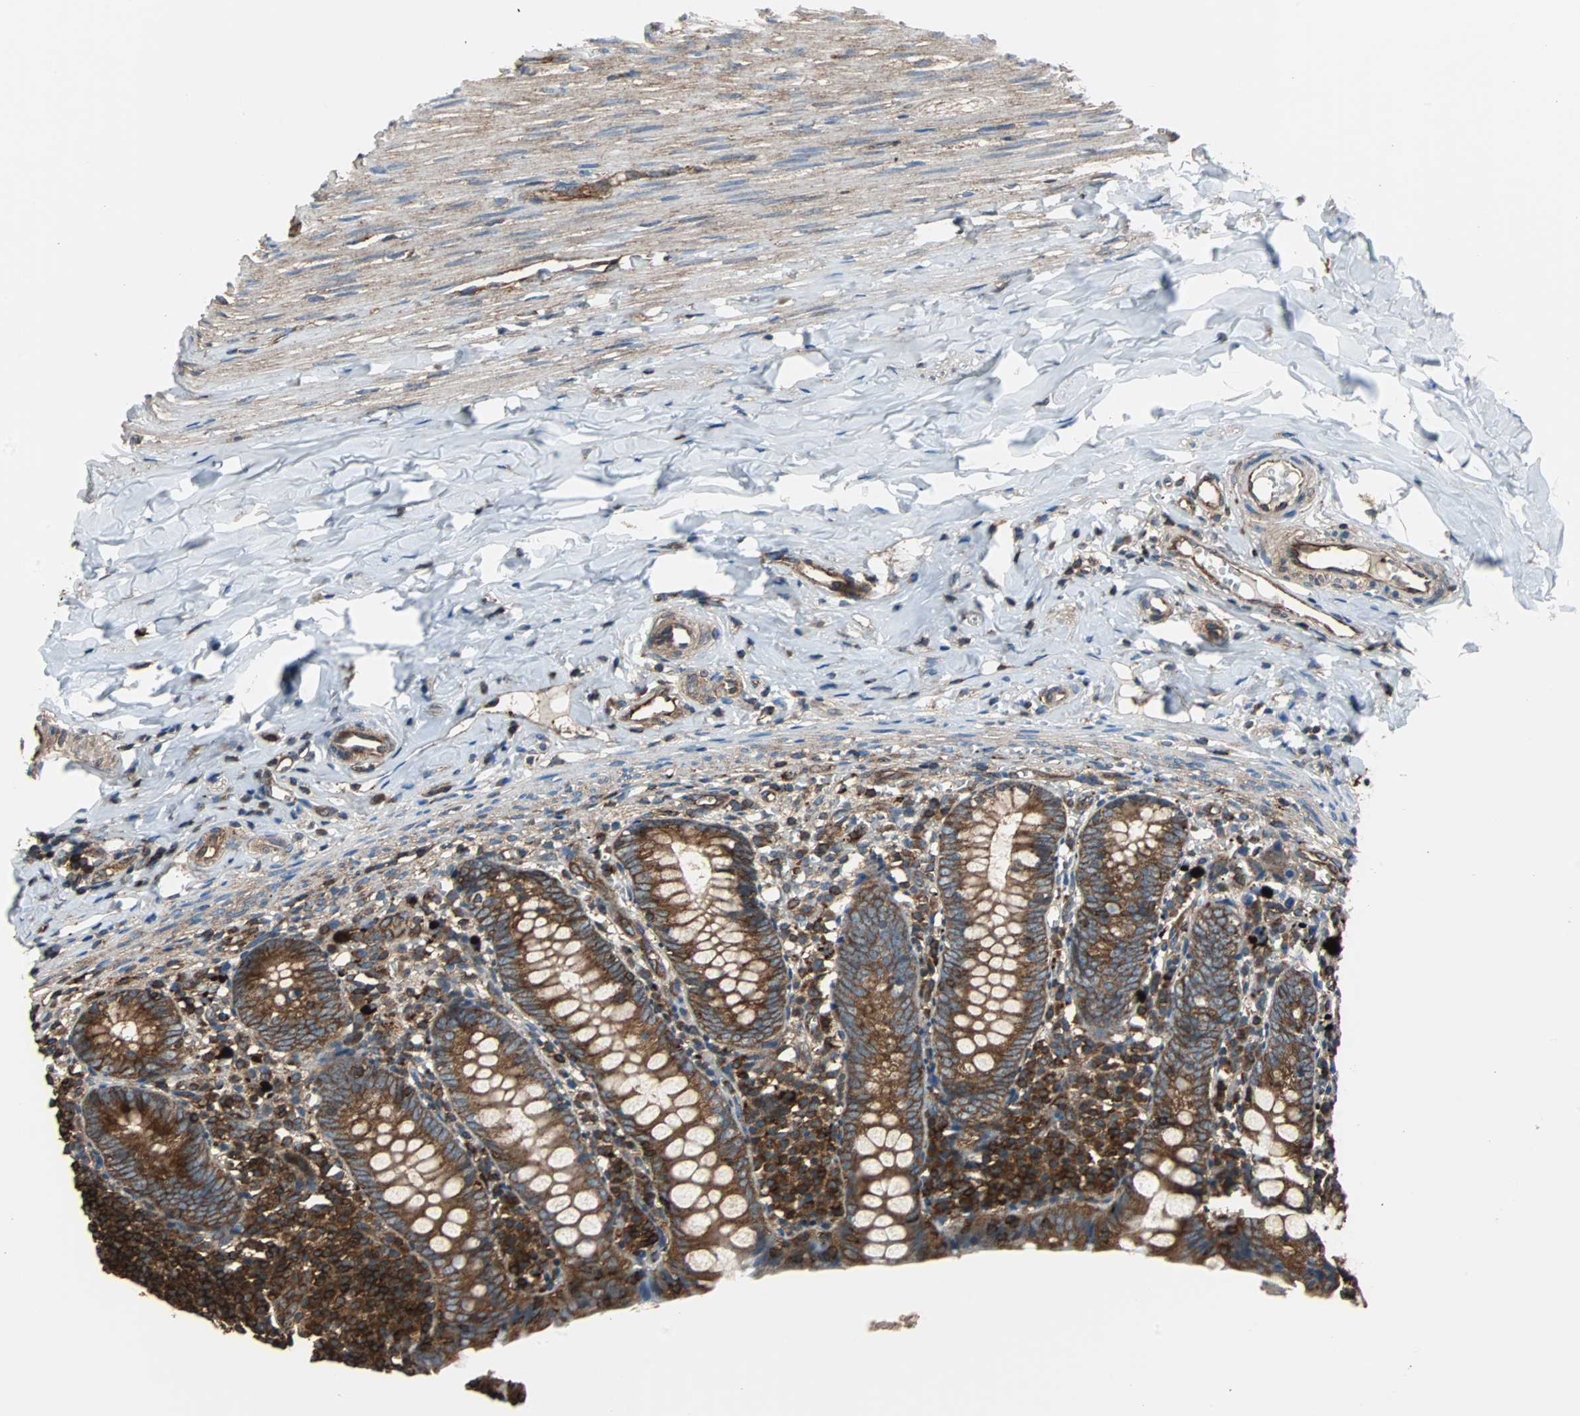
{"staining": {"intensity": "moderate", "quantity": ">75%", "location": "cytoplasmic/membranous"}, "tissue": "appendix", "cell_type": "Glandular cells", "image_type": "normal", "snomed": [{"axis": "morphology", "description": "Normal tissue, NOS"}, {"axis": "topography", "description": "Appendix"}], "caption": "A photomicrograph of appendix stained for a protein reveals moderate cytoplasmic/membranous brown staining in glandular cells. (brown staining indicates protein expression, while blue staining denotes nuclei).", "gene": "RELA", "patient": {"sex": "female", "age": 10}}